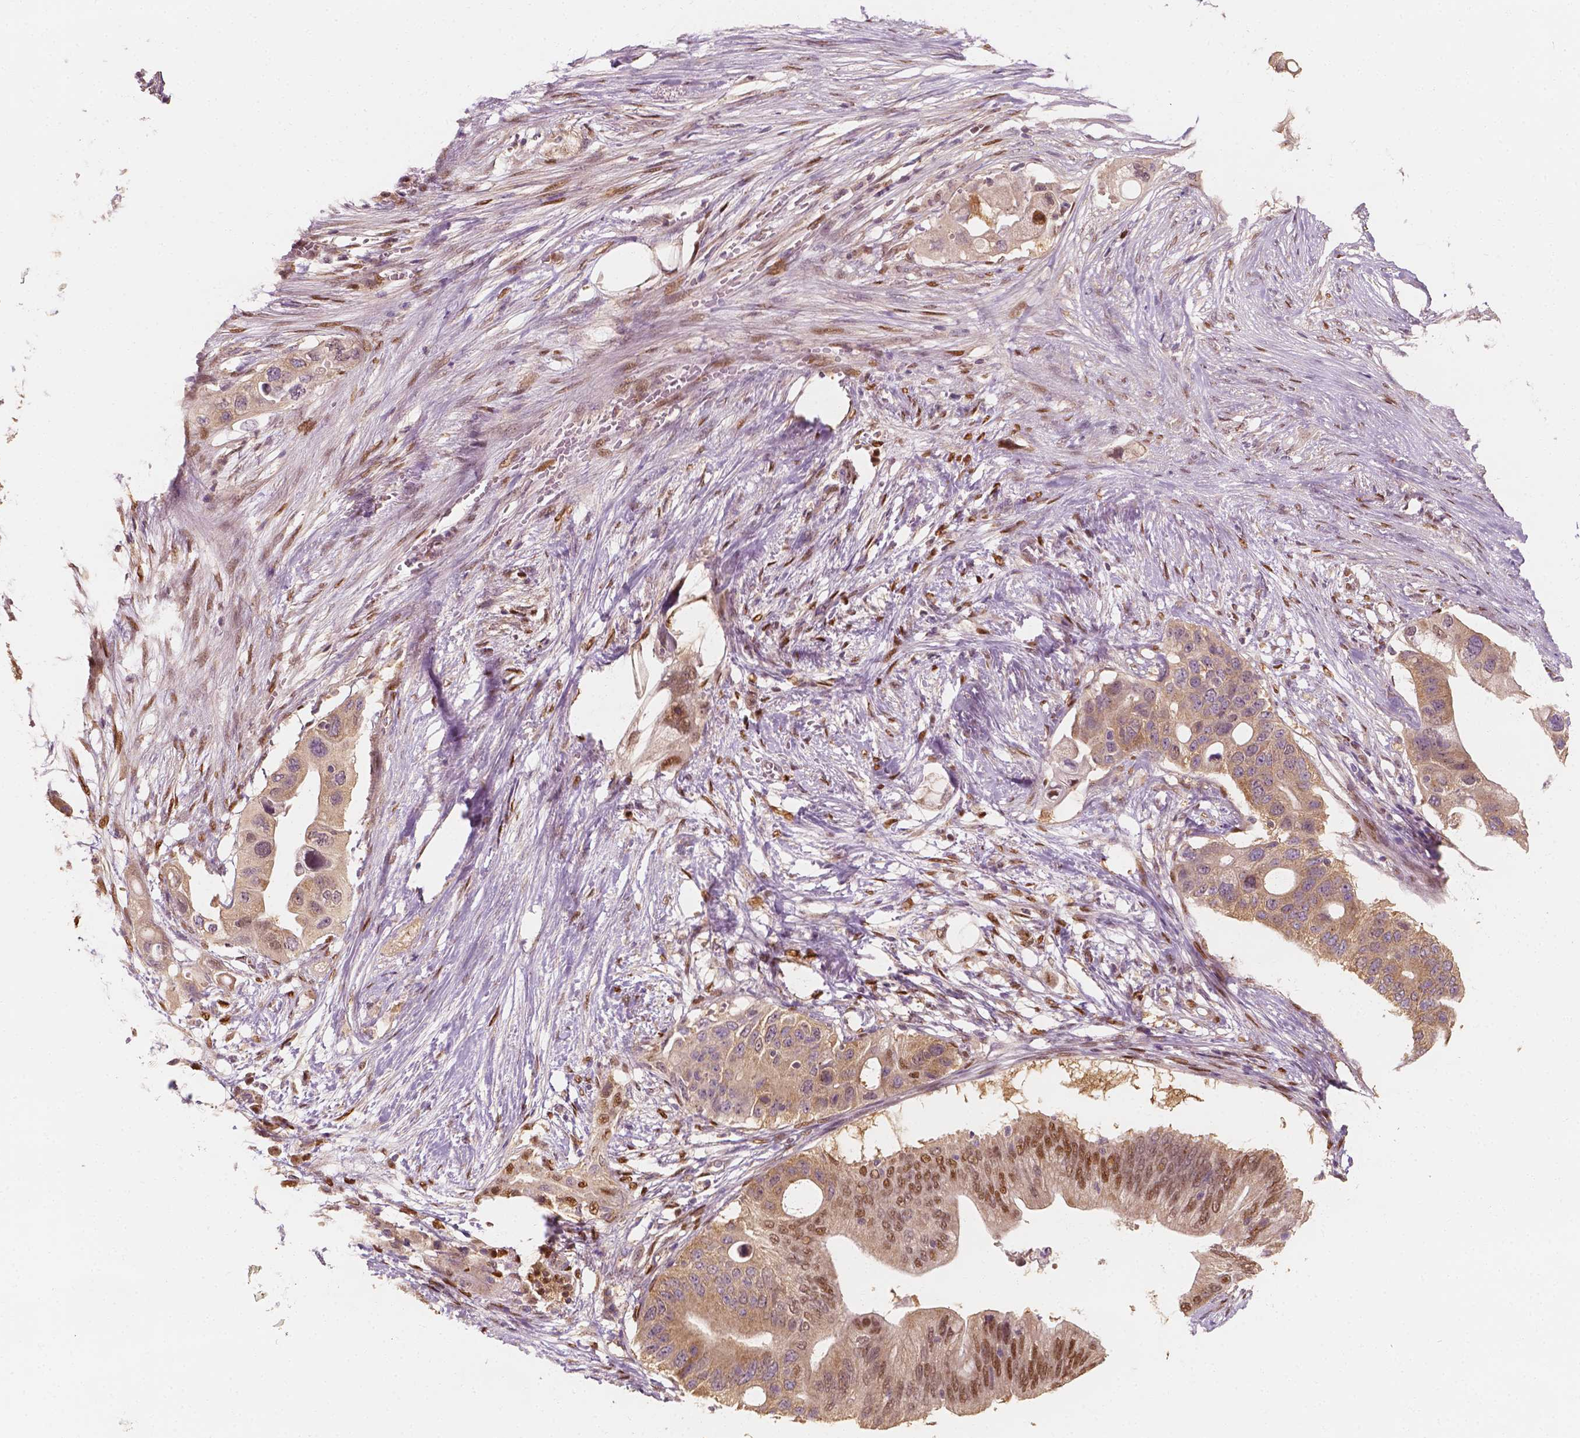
{"staining": {"intensity": "moderate", "quantity": "25%-75%", "location": "cytoplasmic/membranous,nuclear"}, "tissue": "pancreatic cancer", "cell_type": "Tumor cells", "image_type": "cancer", "snomed": [{"axis": "morphology", "description": "Adenocarcinoma, NOS"}, {"axis": "topography", "description": "Pancreas"}], "caption": "Human pancreatic cancer stained for a protein (brown) shows moderate cytoplasmic/membranous and nuclear positive positivity in approximately 25%-75% of tumor cells.", "gene": "TBC1D17", "patient": {"sex": "female", "age": 72}}